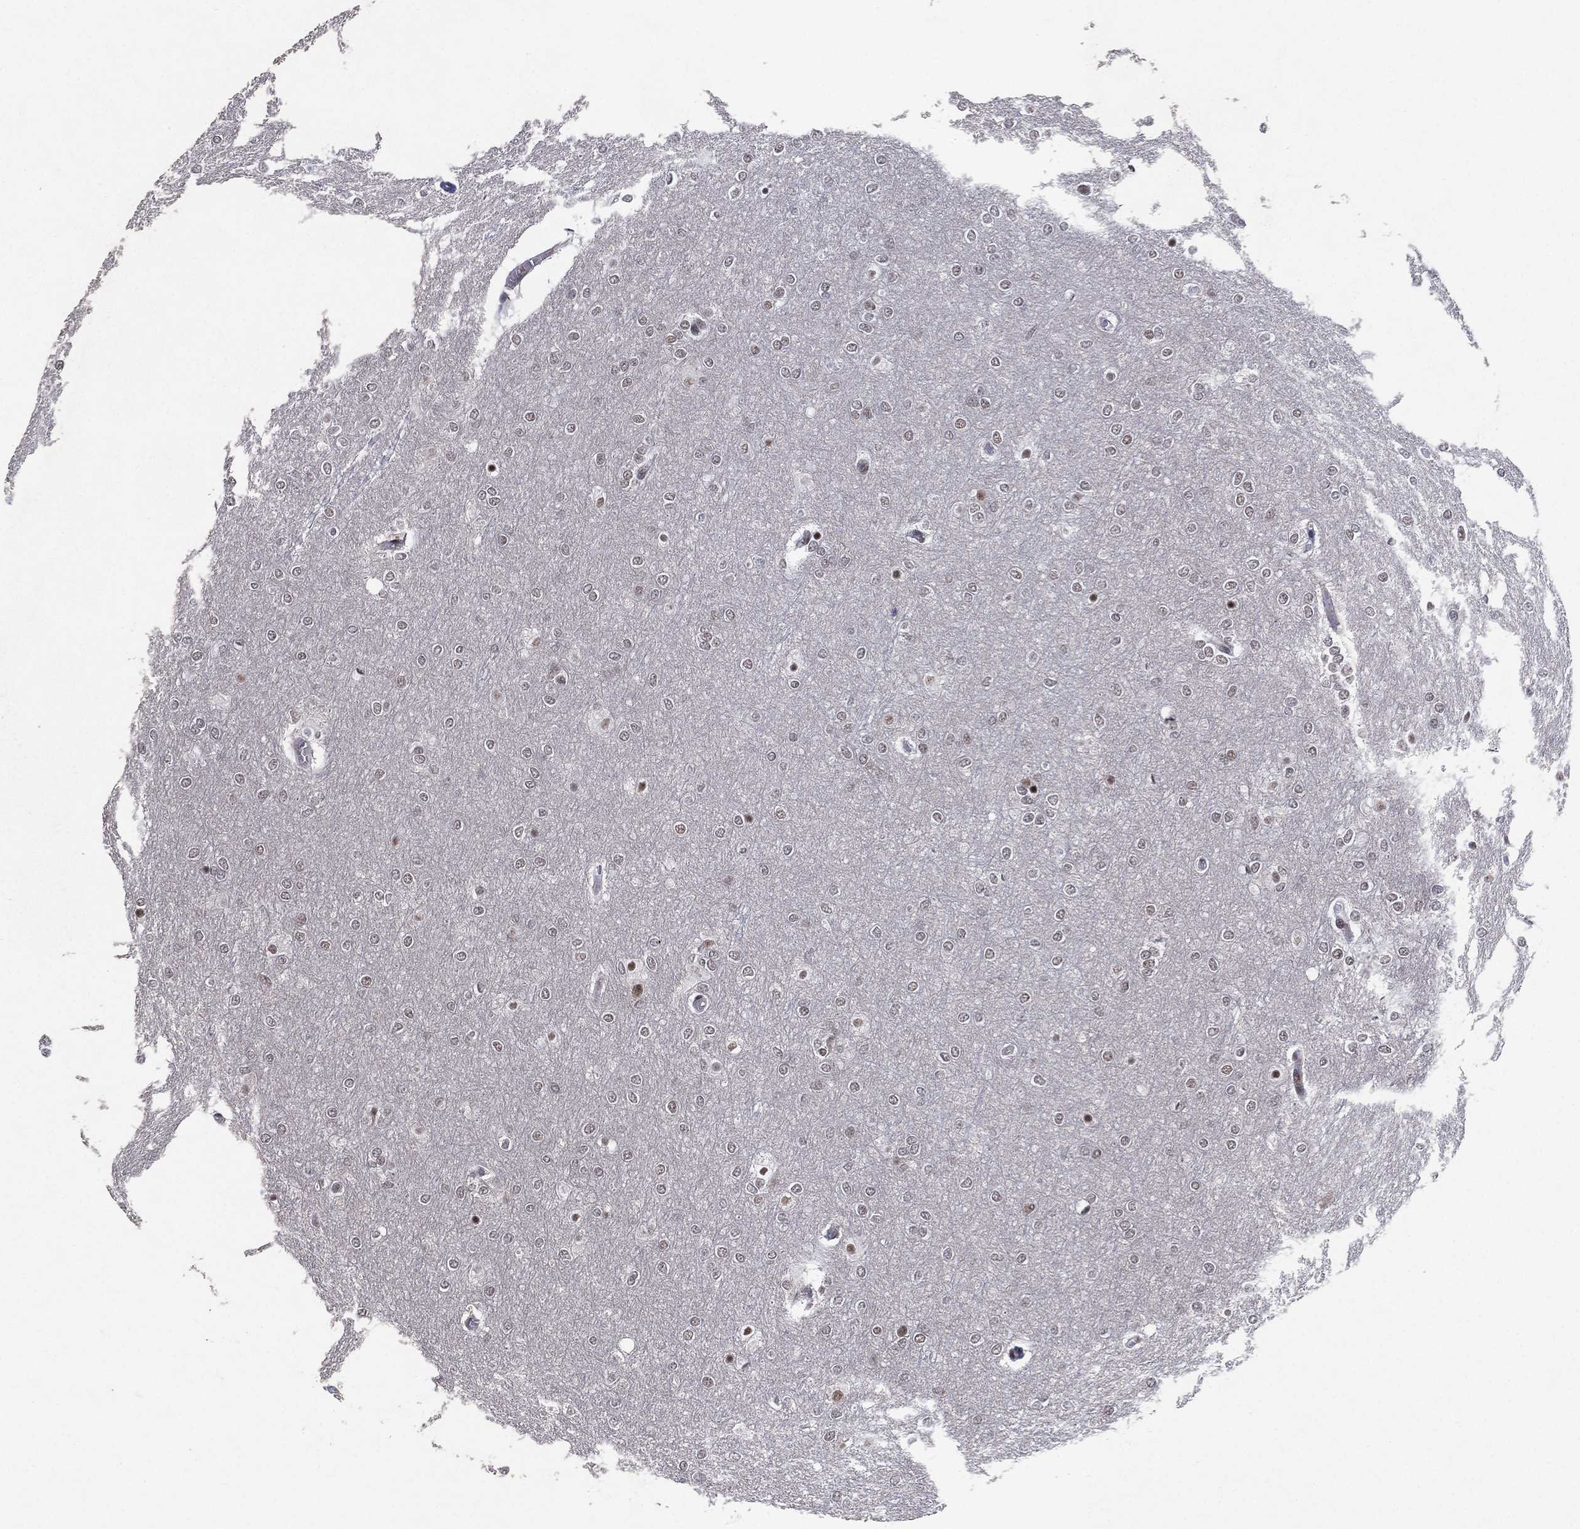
{"staining": {"intensity": "negative", "quantity": "none", "location": "none"}, "tissue": "glioma", "cell_type": "Tumor cells", "image_type": "cancer", "snomed": [{"axis": "morphology", "description": "Glioma, malignant, High grade"}, {"axis": "topography", "description": "Brain"}], "caption": "Protein analysis of glioma displays no significant positivity in tumor cells.", "gene": "DGCR8", "patient": {"sex": "female", "age": 61}}